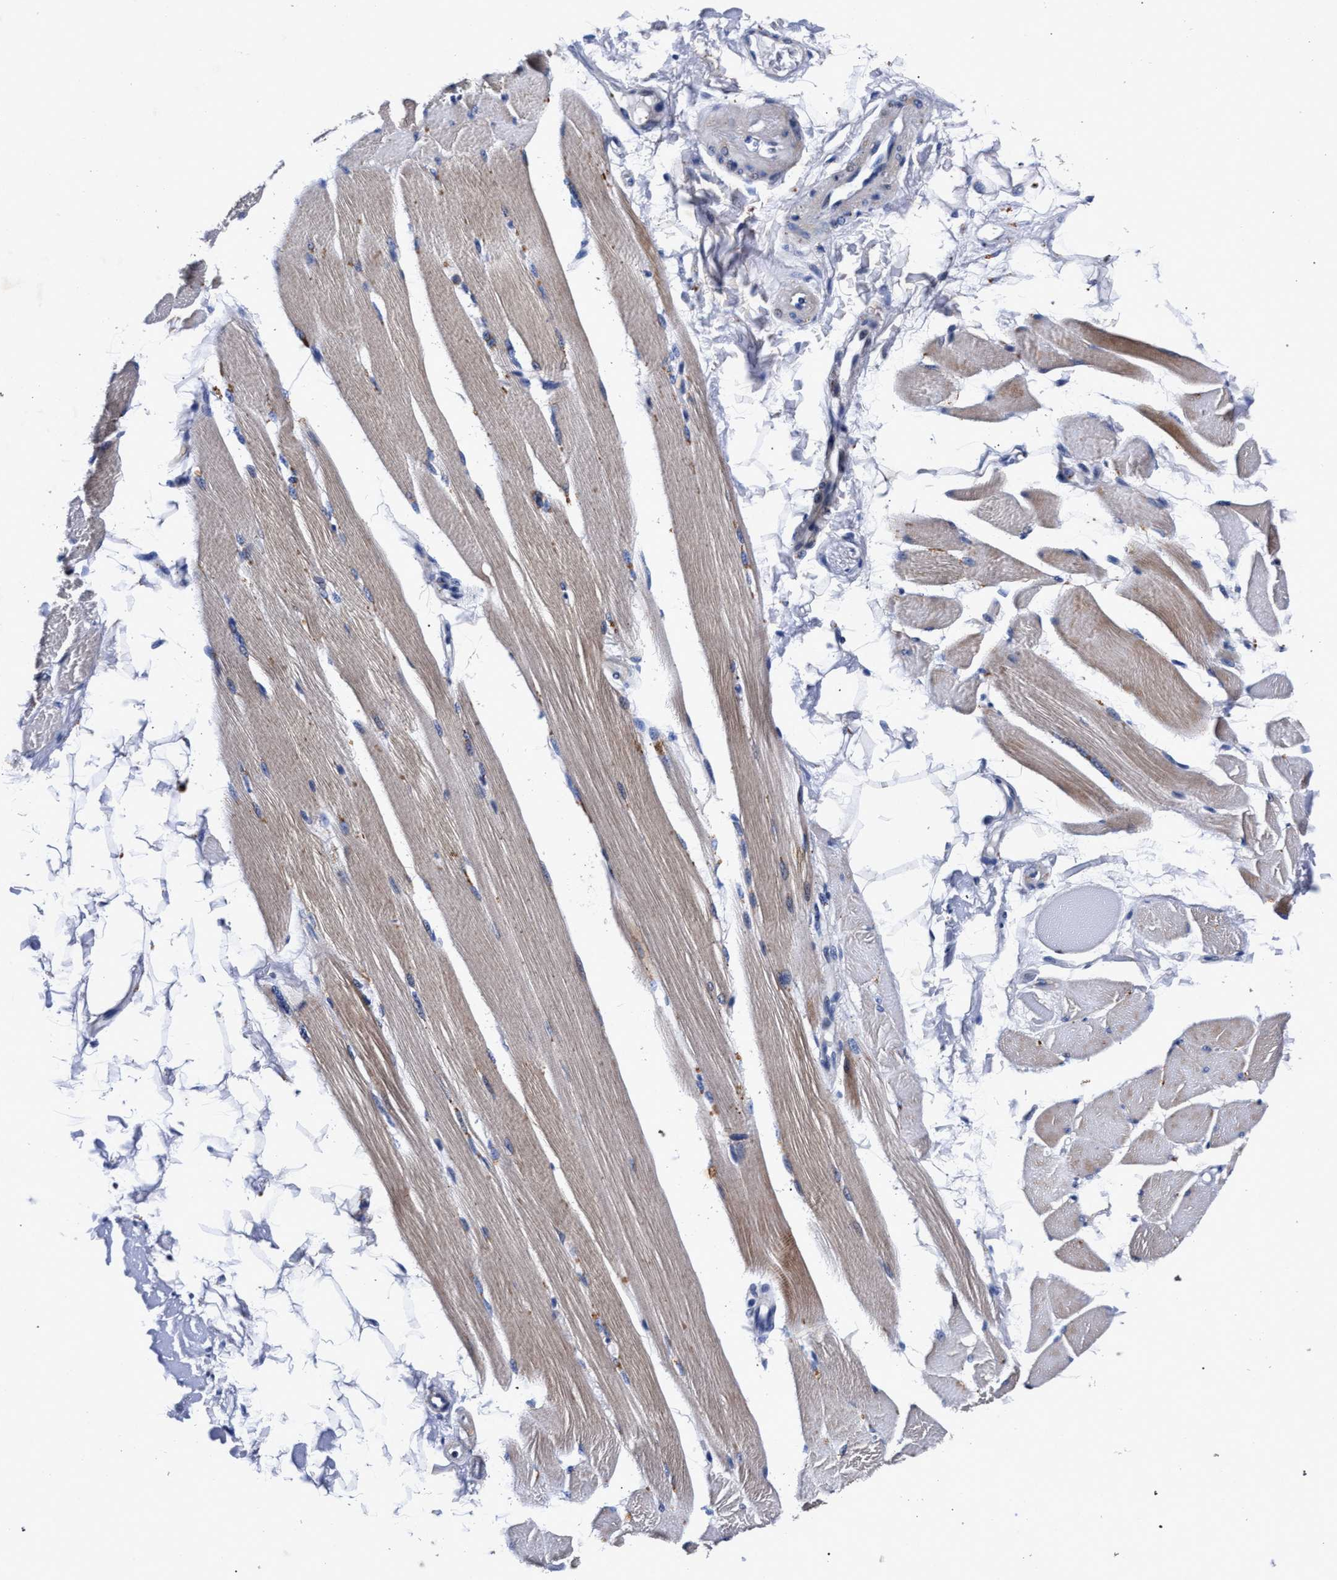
{"staining": {"intensity": "moderate", "quantity": ">75%", "location": "cytoplasmic/membranous"}, "tissue": "skeletal muscle", "cell_type": "Myocytes", "image_type": "normal", "snomed": [{"axis": "morphology", "description": "Normal tissue, NOS"}, {"axis": "topography", "description": "Skeletal muscle"}, {"axis": "topography", "description": "Peripheral nerve tissue"}], "caption": "About >75% of myocytes in benign human skeletal muscle show moderate cytoplasmic/membranous protein positivity as visualized by brown immunohistochemical staining.", "gene": "HSD17B14", "patient": {"sex": "female", "age": 84}}